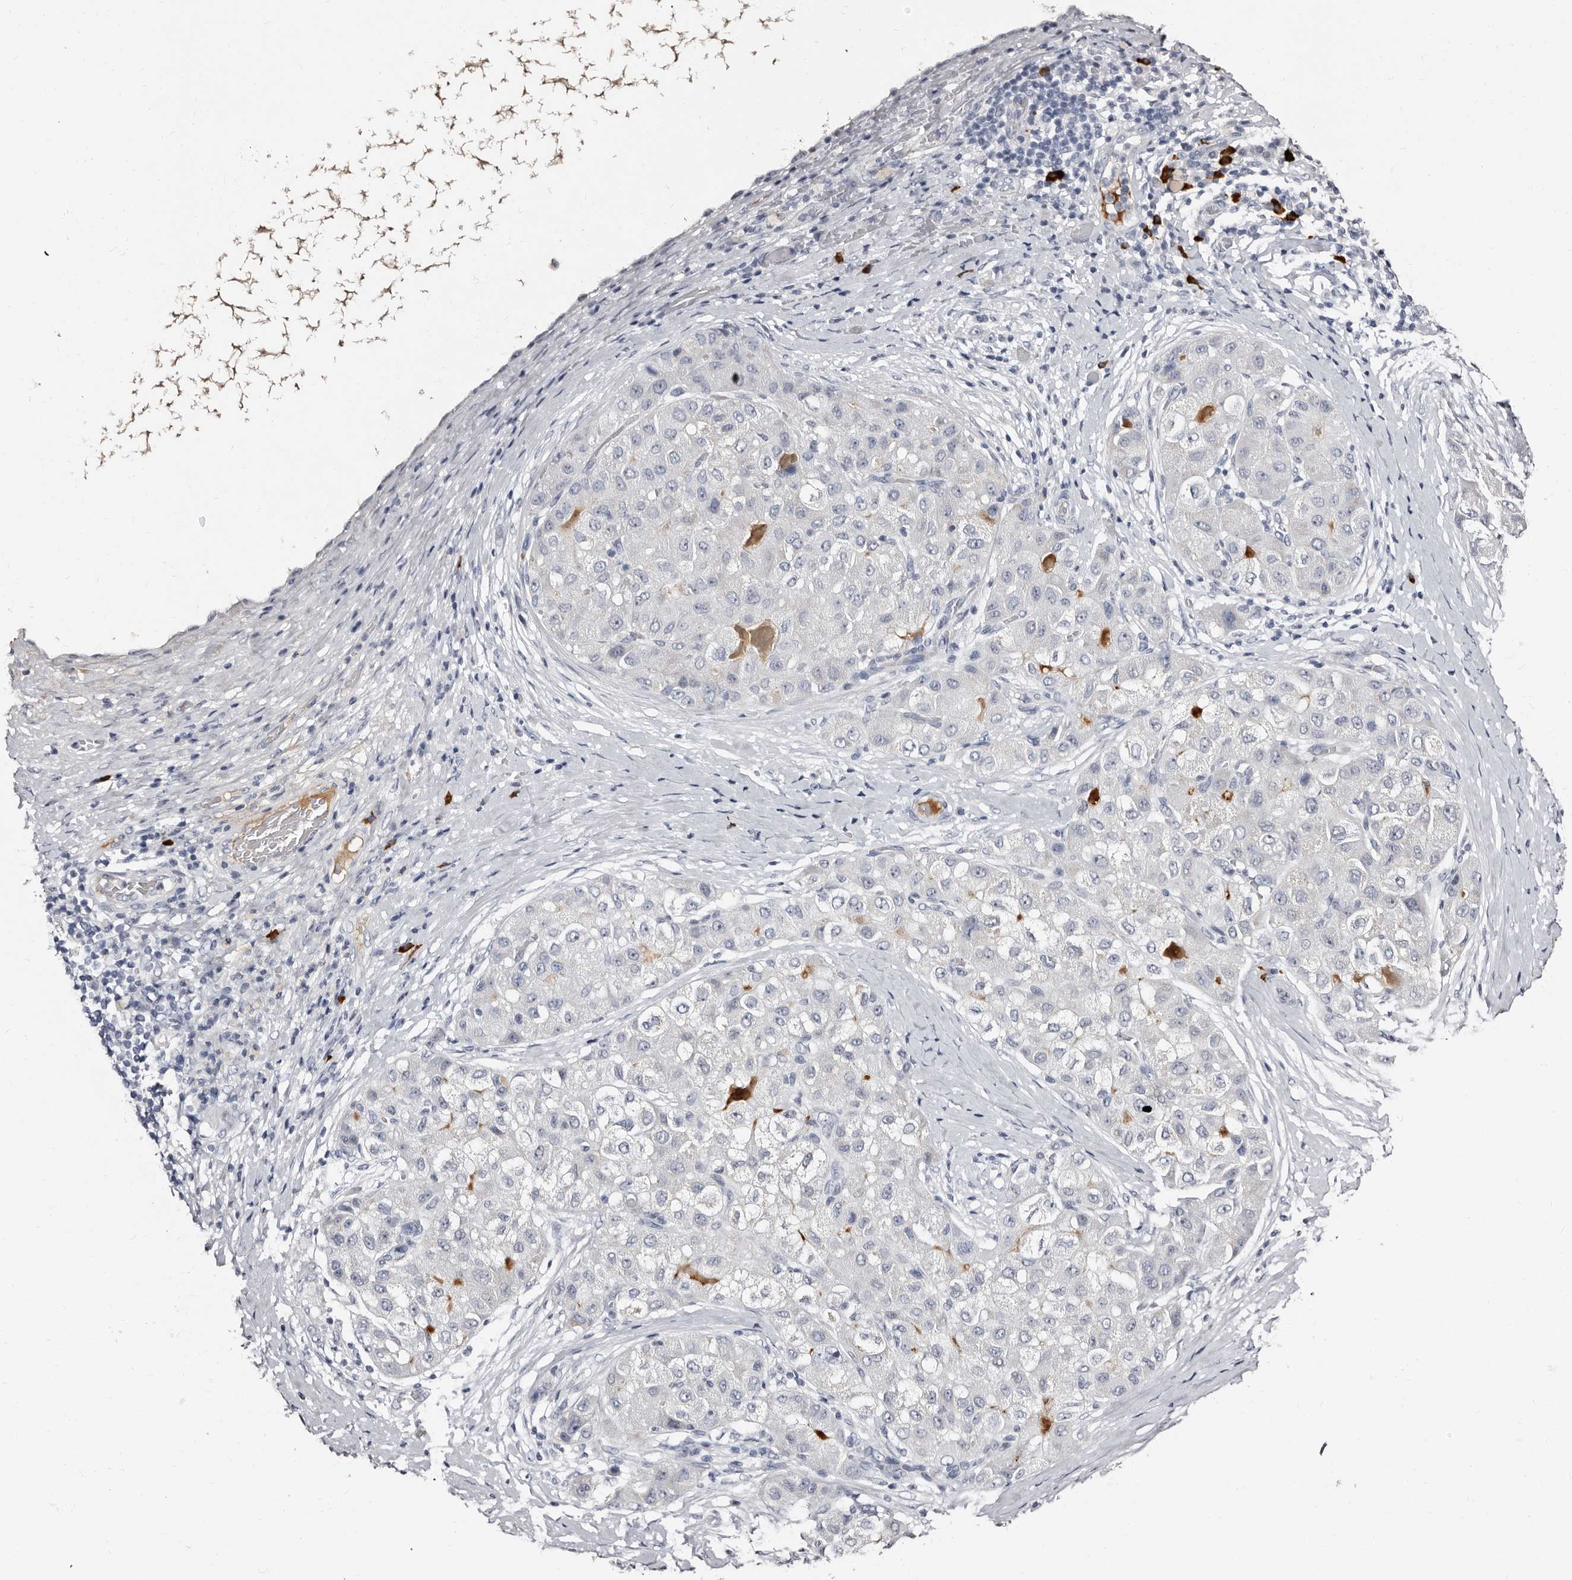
{"staining": {"intensity": "negative", "quantity": "none", "location": "none"}, "tissue": "liver cancer", "cell_type": "Tumor cells", "image_type": "cancer", "snomed": [{"axis": "morphology", "description": "Carcinoma, Hepatocellular, NOS"}, {"axis": "topography", "description": "Liver"}], "caption": "Liver cancer was stained to show a protein in brown. There is no significant staining in tumor cells.", "gene": "TBC1D22B", "patient": {"sex": "male", "age": 80}}